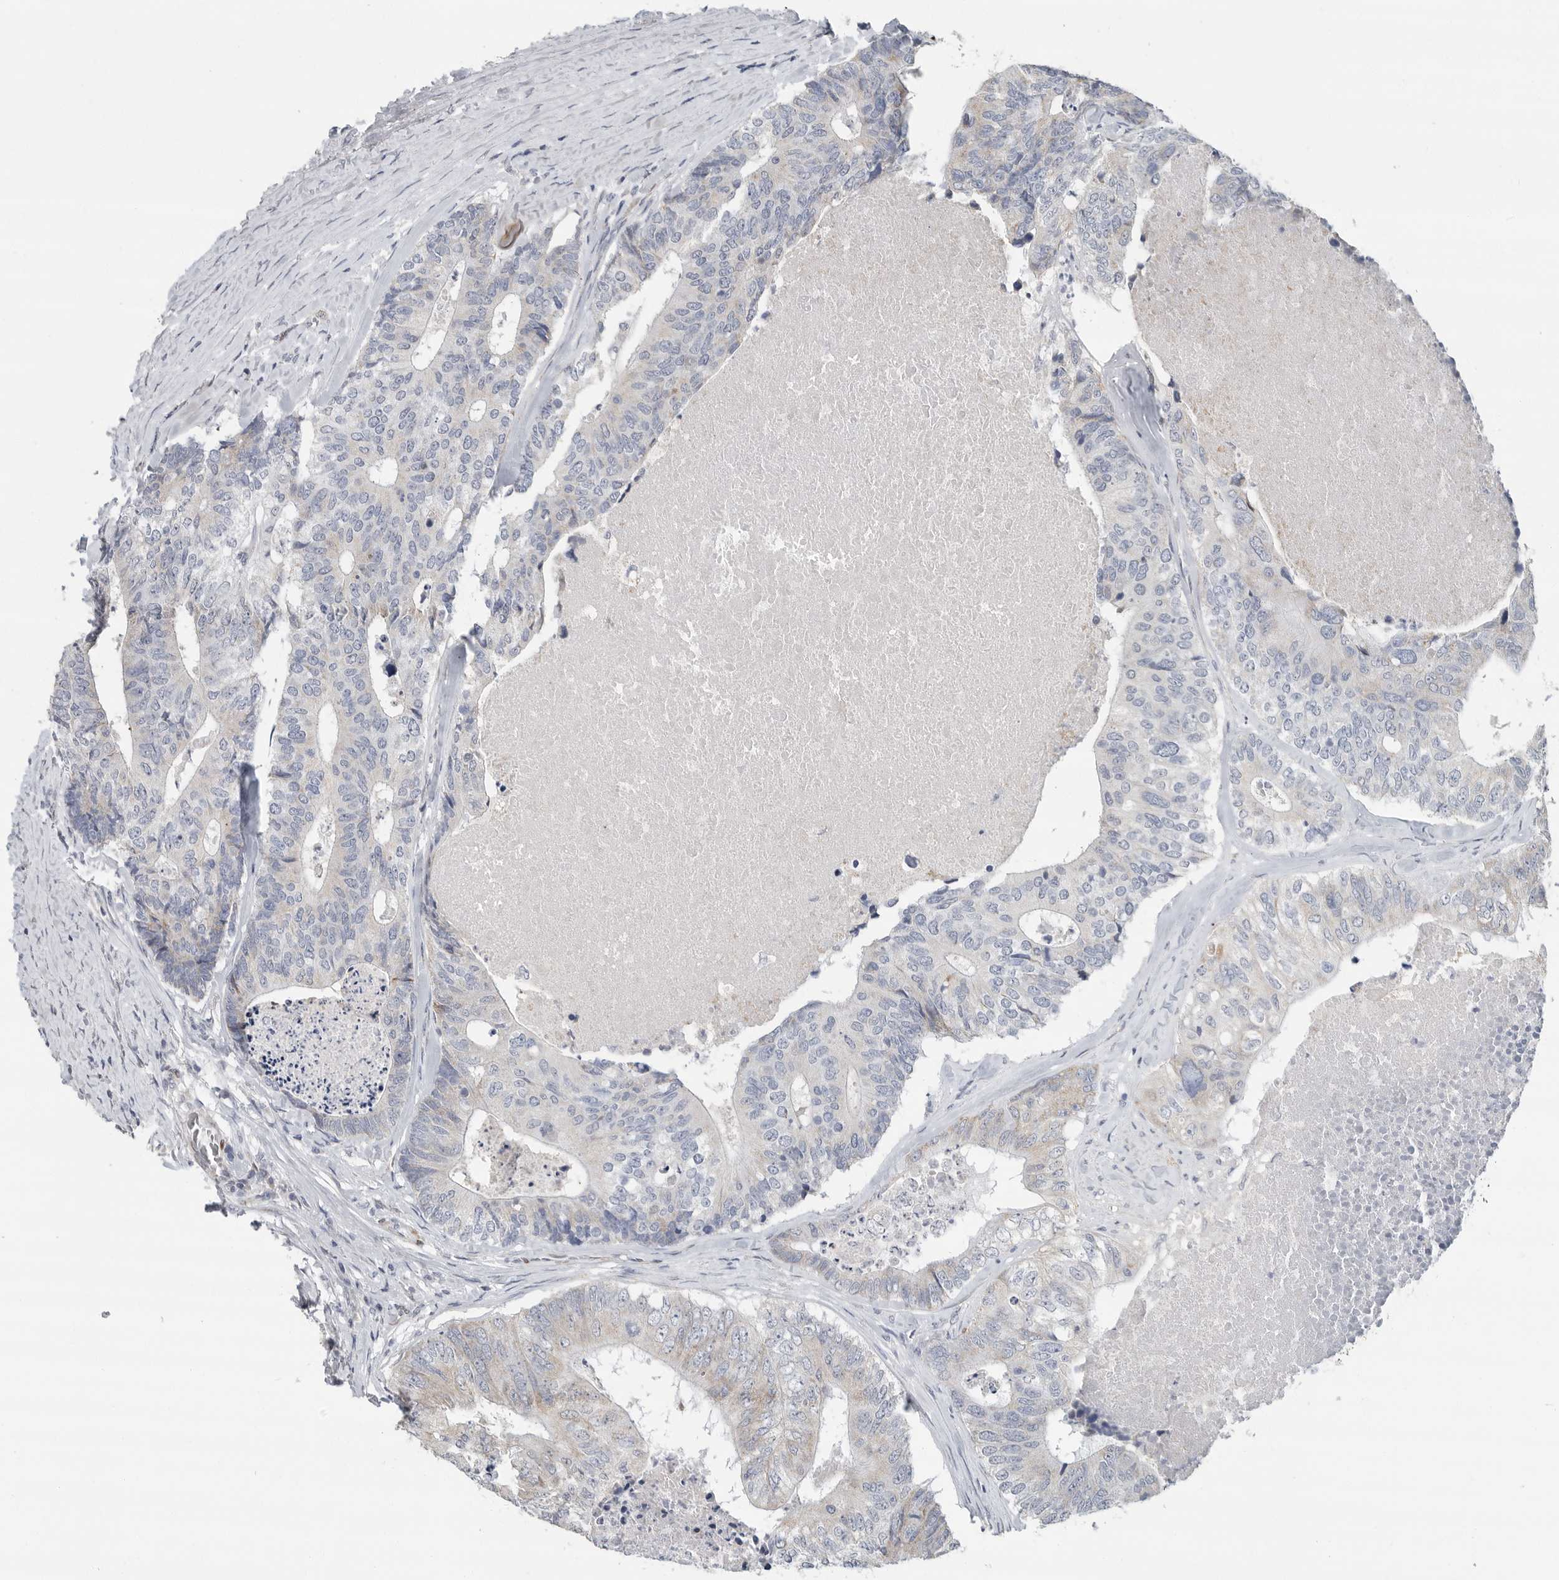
{"staining": {"intensity": "negative", "quantity": "none", "location": "none"}, "tissue": "colorectal cancer", "cell_type": "Tumor cells", "image_type": "cancer", "snomed": [{"axis": "morphology", "description": "Adenocarcinoma, NOS"}, {"axis": "topography", "description": "Colon"}], "caption": "IHC micrograph of neoplastic tissue: colorectal adenocarcinoma stained with DAB (3,3'-diaminobenzidine) displays no significant protein staining in tumor cells.", "gene": "PLN", "patient": {"sex": "female", "age": 67}}